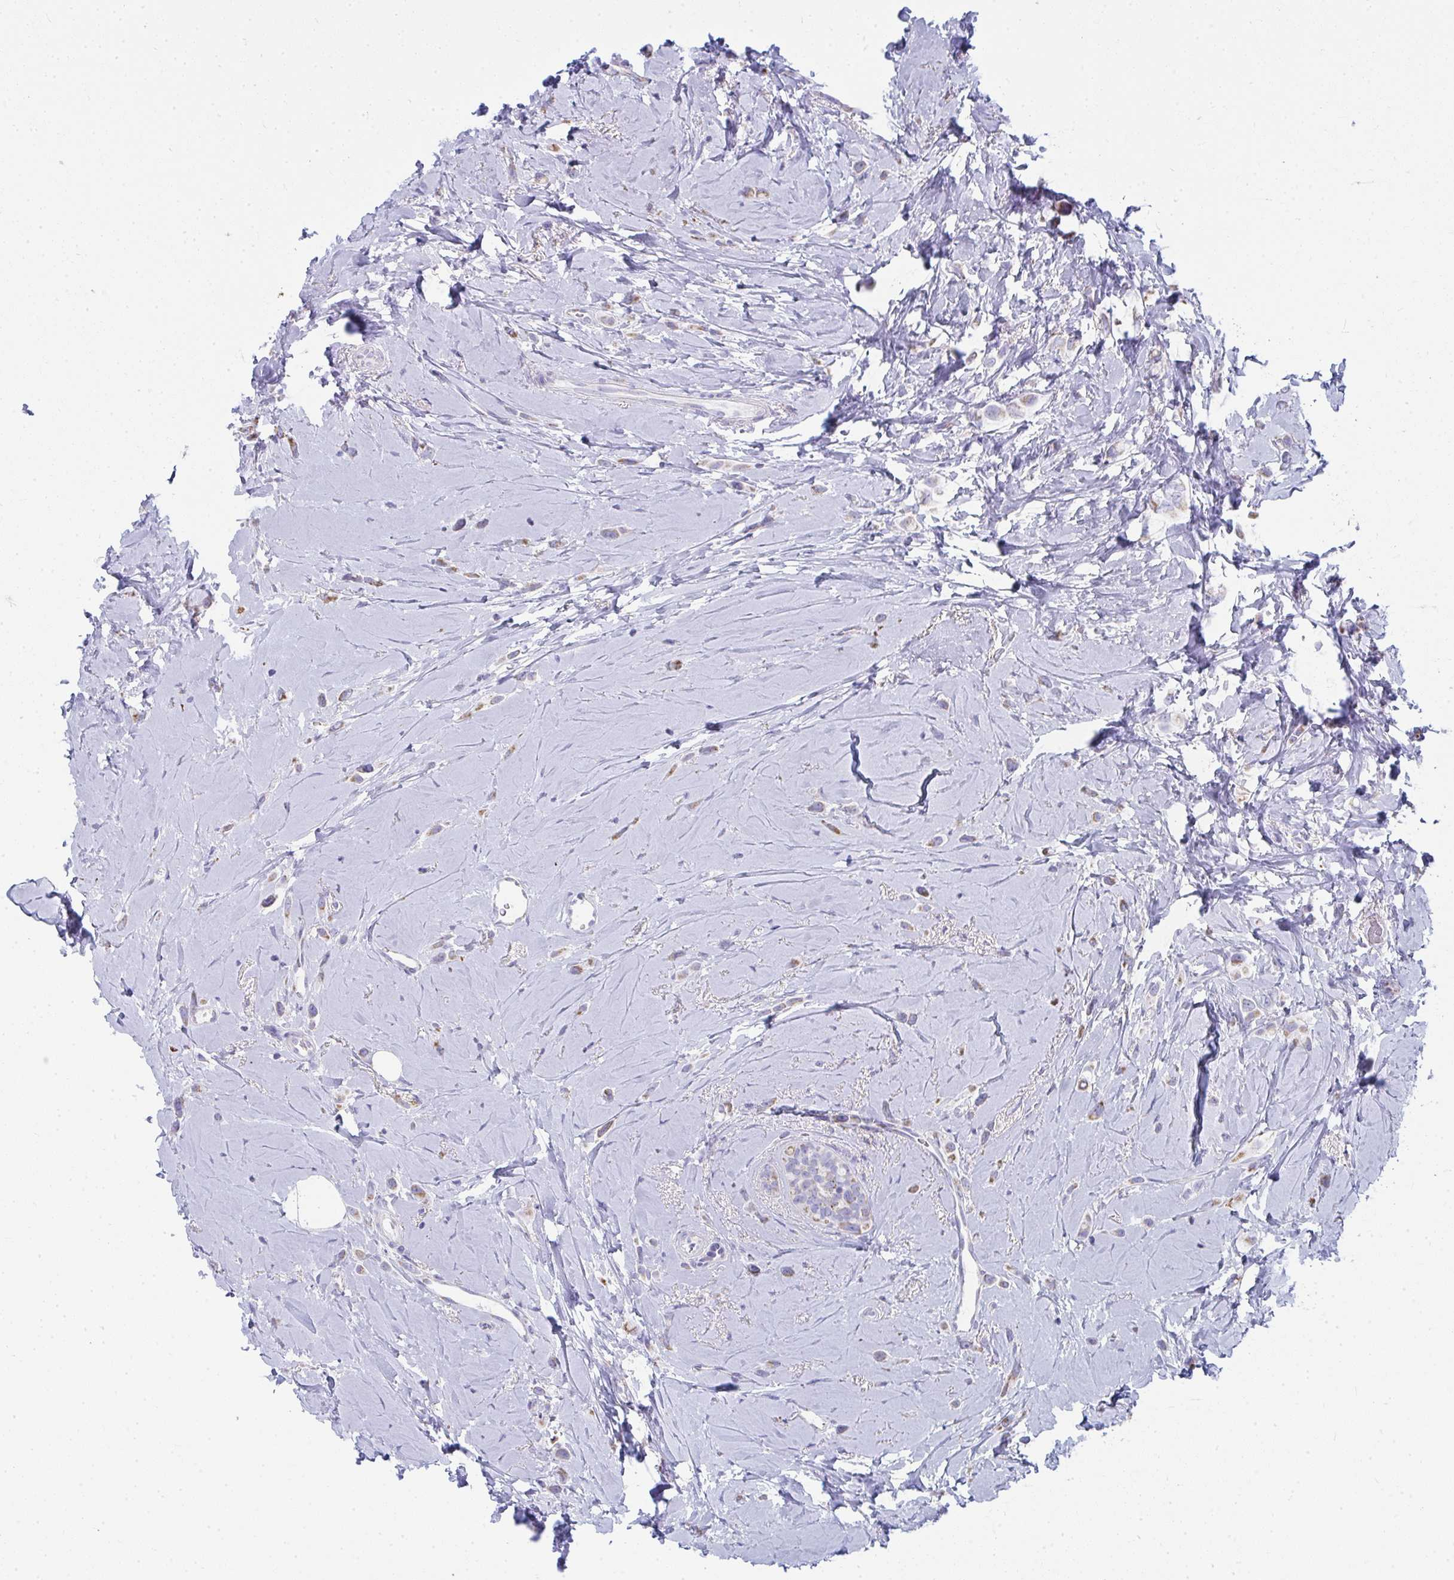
{"staining": {"intensity": "negative", "quantity": "none", "location": "none"}, "tissue": "breast cancer", "cell_type": "Tumor cells", "image_type": "cancer", "snomed": [{"axis": "morphology", "description": "Lobular carcinoma"}, {"axis": "topography", "description": "Breast"}], "caption": "The micrograph shows no significant positivity in tumor cells of breast cancer (lobular carcinoma).", "gene": "SLC6A1", "patient": {"sex": "female", "age": 66}}